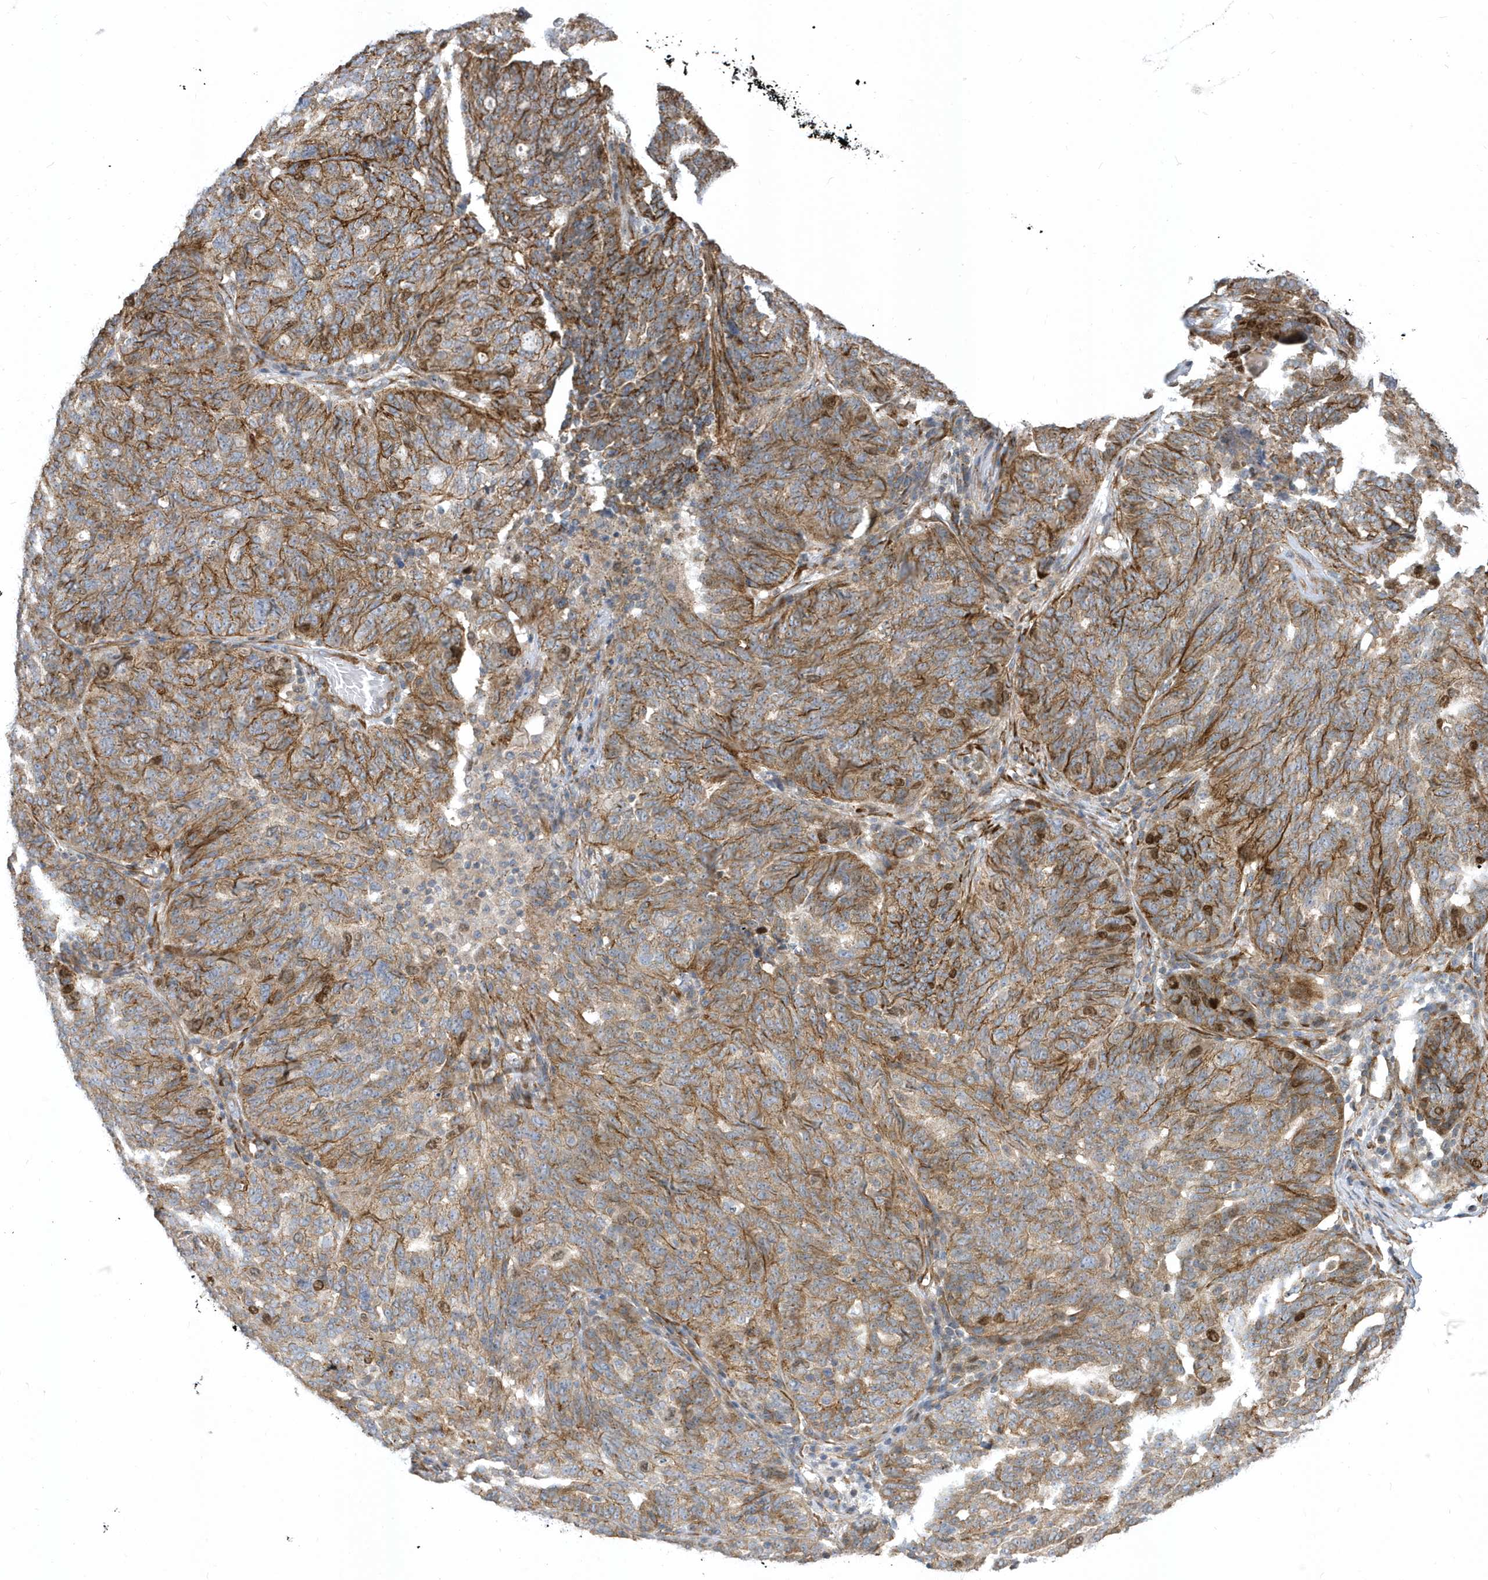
{"staining": {"intensity": "moderate", "quantity": ">75%", "location": "cytoplasmic/membranous,nuclear"}, "tissue": "ovarian cancer", "cell_type": "Tumor cells", "image_type": "cancer", "snomed": [{"axis": "morphology", "description": "Cystadenocarcinoma, serous, NOS"}, {"axis": "topography", "description": "Ovary"}], "caption": "Immunohistochemical staining of human serous cystadenocarcinoma (ovarian) shows medium levels of moderate cytoplasmic/membranous and nuclear staining in approximately >75% of tumor cells. (Stains: DAB (3,3'-diaminobenzidine) in brown, nuclei in blue, Microscopy: brightfield microscopy at high magnification).", "gene": "HRH4", "patient": {"sex": "female", "age": 59}}